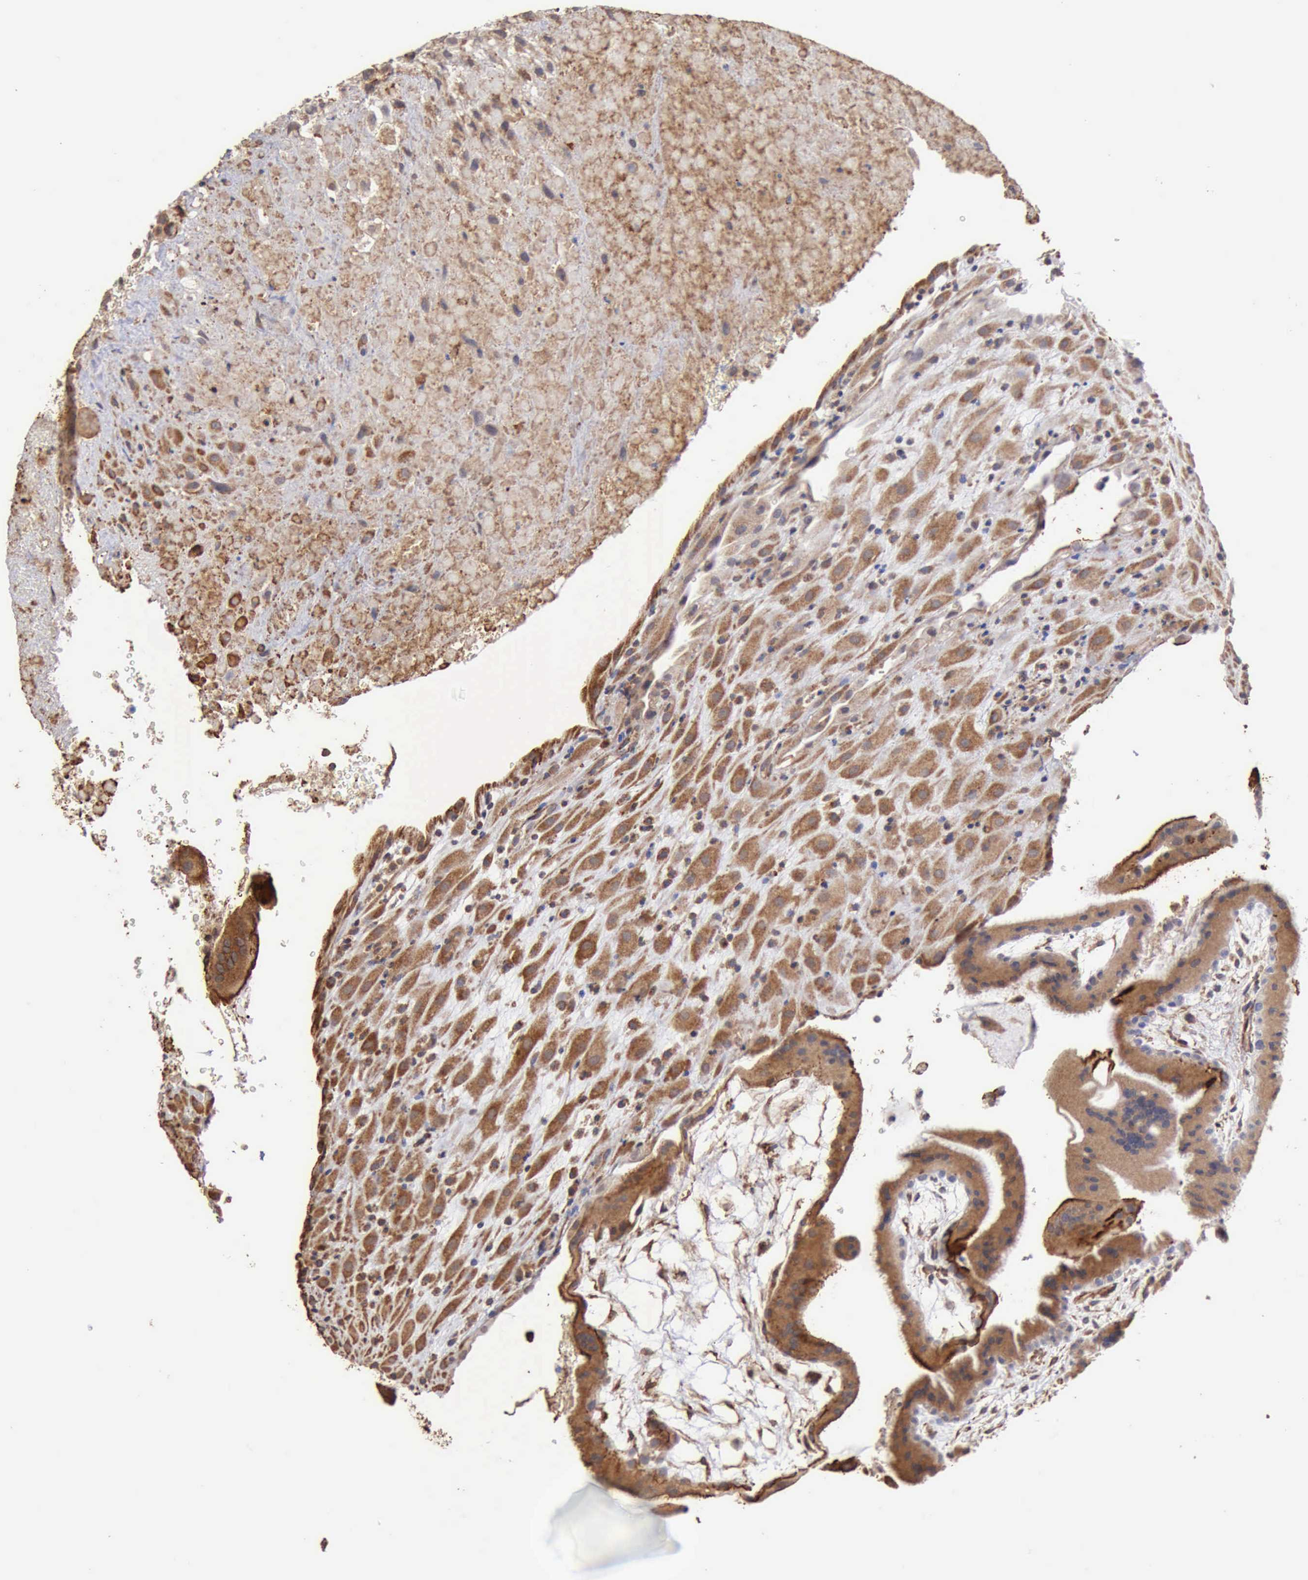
{"staining": {"intensity": "strong", "quantity": ">75%", "location": "cytoplasmic/membranous"}, "tissue": "placenta", "cell_type": "Decidual cells", "image_type": "normal", "snomed": [{"axis": "morphology", "description": "Normal tissue, NOS"}, {"axis": "topography", "description": "Placenta"}], "caption": "The micrograph demonstrates staining of normal placenta, revealing strong cytoplasmic/membranous protein expression (brown color) within decidual cells. (DAB (3,3'-diaminobenzidine) = brown stain, brightfield microscopy at high magnification).", "gene": "GPR101", "patient": {"sex": "female", "age": 19}}